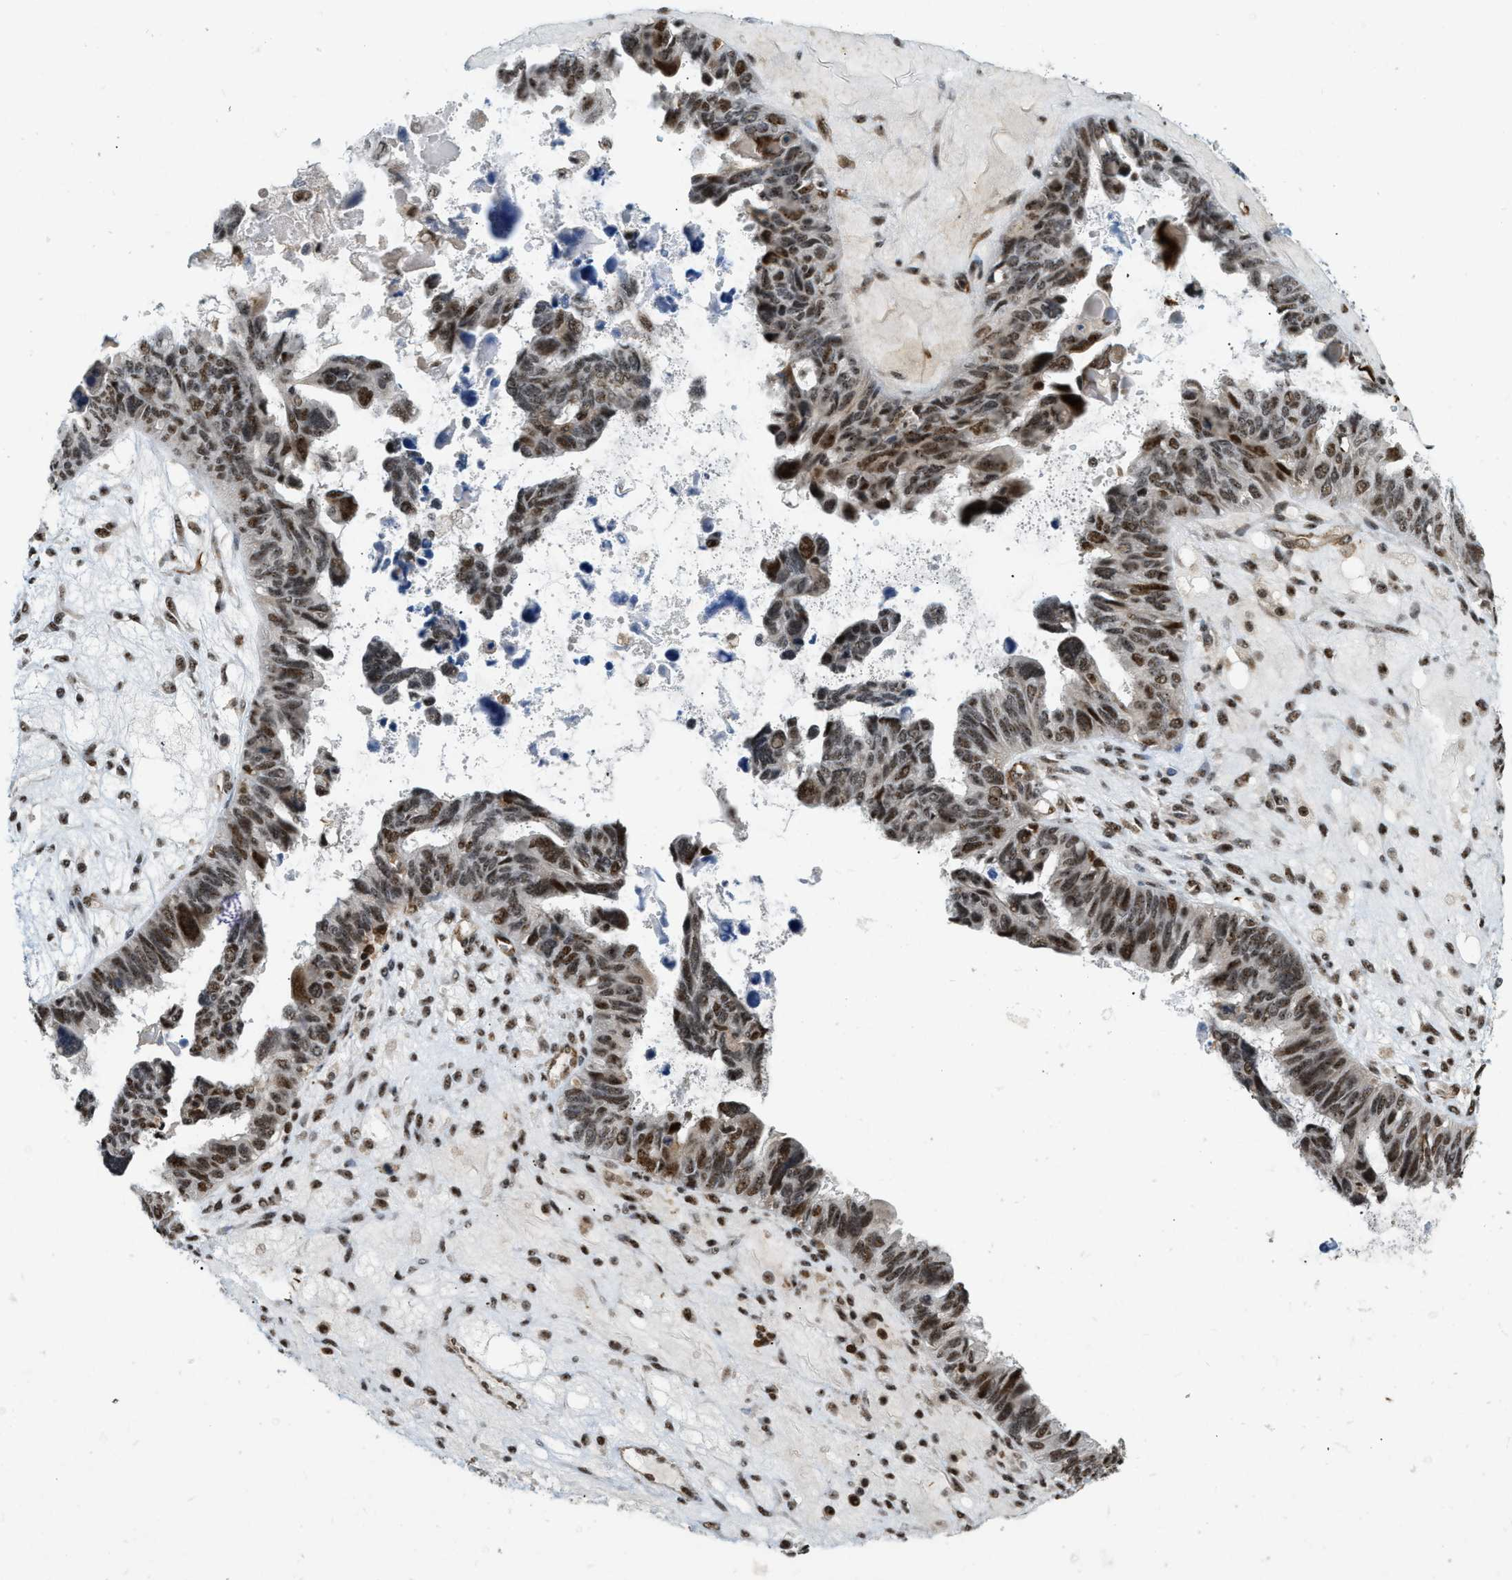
{"staining": {"intensity": "moderate", "quantity": ">75%", "location": "nuclear"}, "tissue": "ovarian cancer", "cell_type": "Tumor cells", "image_type": "cancer", "snomed": [{"axis": "morphology", "description": "Cystadenocarcinoma, serous, NOS"}, {"axis": "topography", "description": "Ovary"}], "caption": "Immunohistochemical staining of ovarian cancer exhibits medium levels of moderate nuclear protein staining in about >75% of tumor cells.", "gene": "E2F1", "patient": {"sex": "female", "age": 79}}